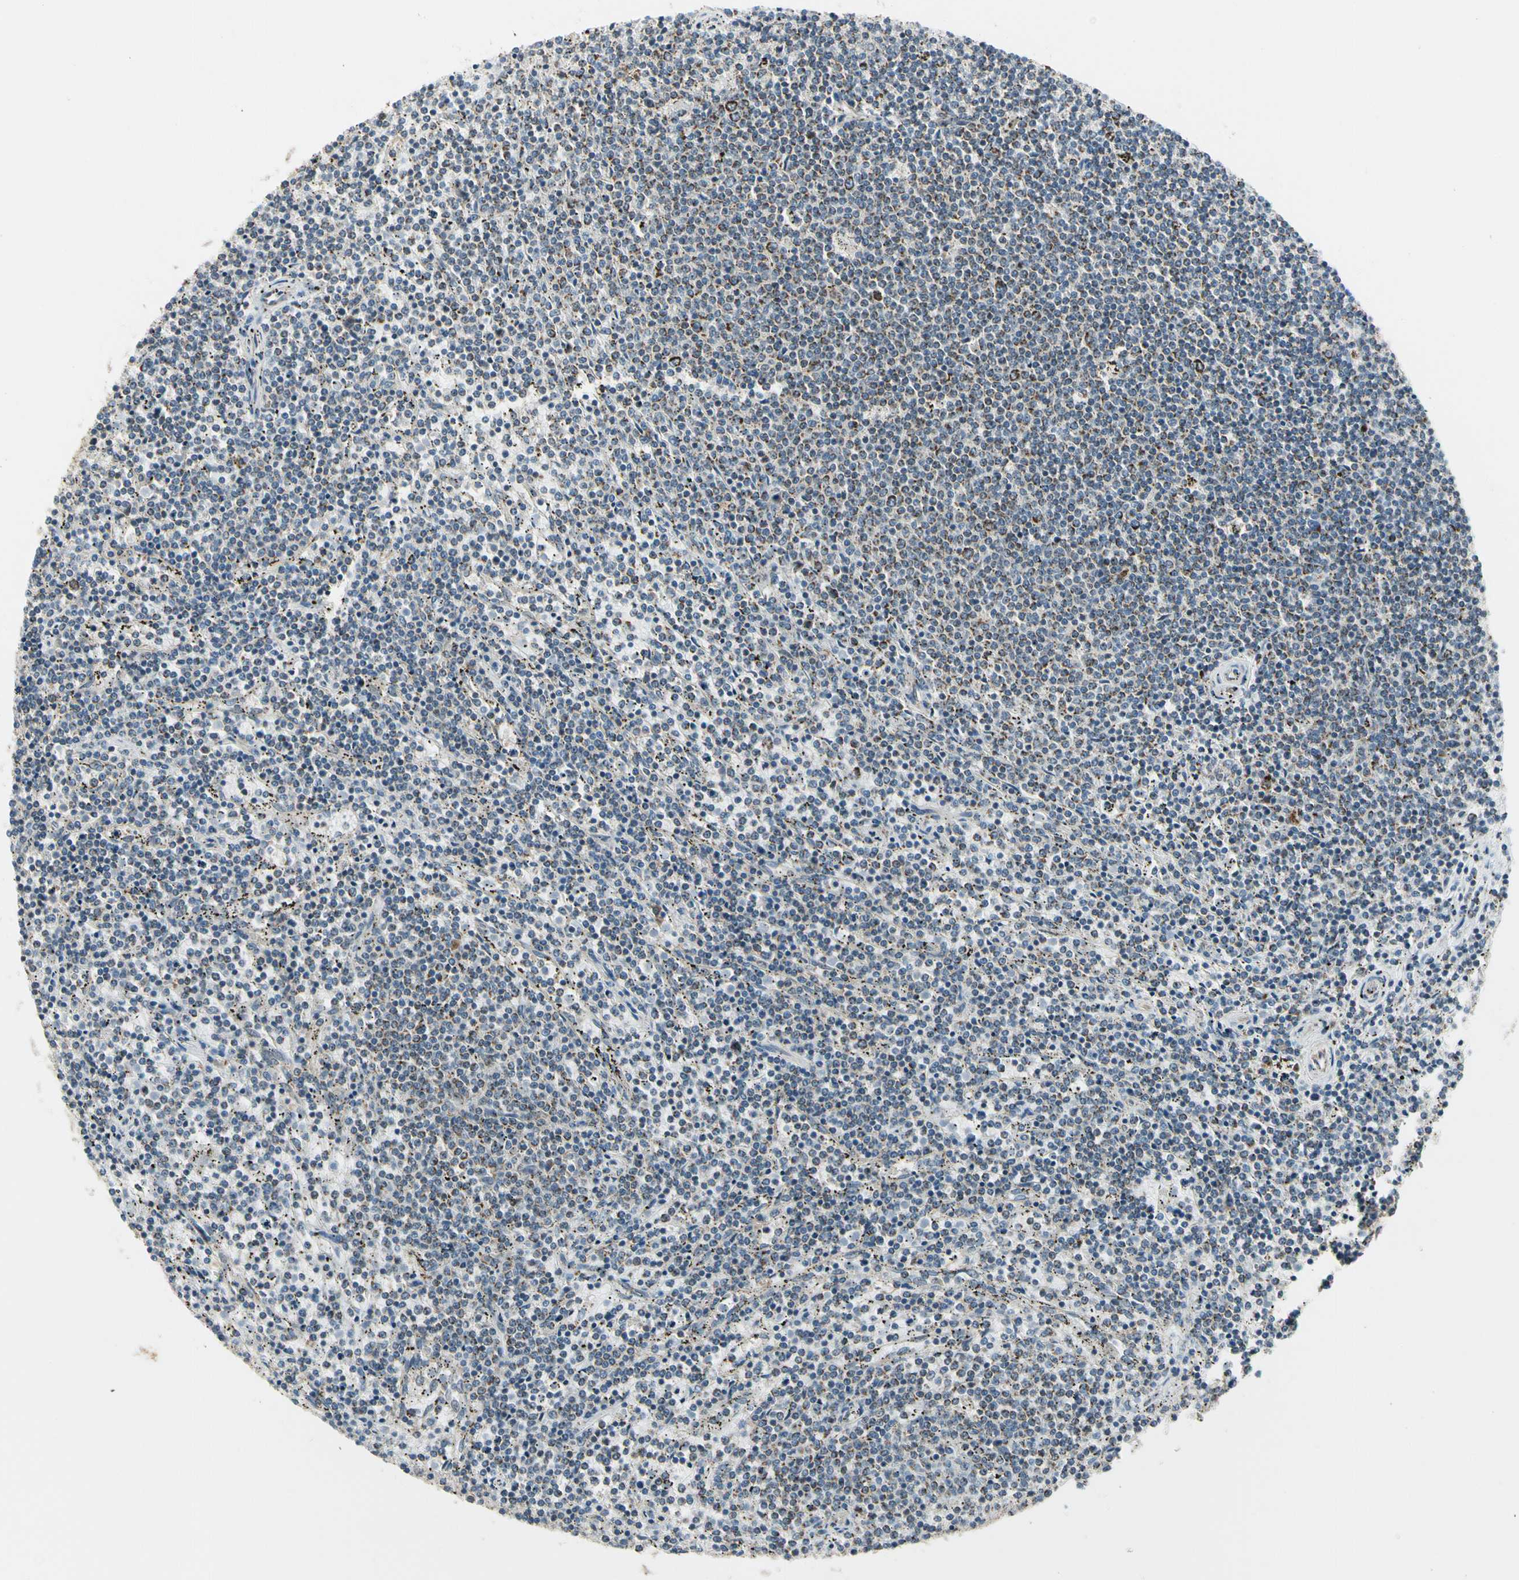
{"staining": {"intensity": "negative", "quantity": "none", "location": "none"}, "tissue": "lymphoma", "cell_type": "Tumor cells", "image_type": "cancer", "snomed": [{"axis": "morphology", "description": "Malignant lymphoma, non-Hodgkin's type, Low grade"}, {"axis": "topography", "description": "Spleen"}], "caption": "Lymphoma was stained to show a protein in brown. There is no significant expression in tumor cells. Nuclei are stained in blue.", "gene": "EPHB3", "patient": {"sex": "female", "age": 50}}